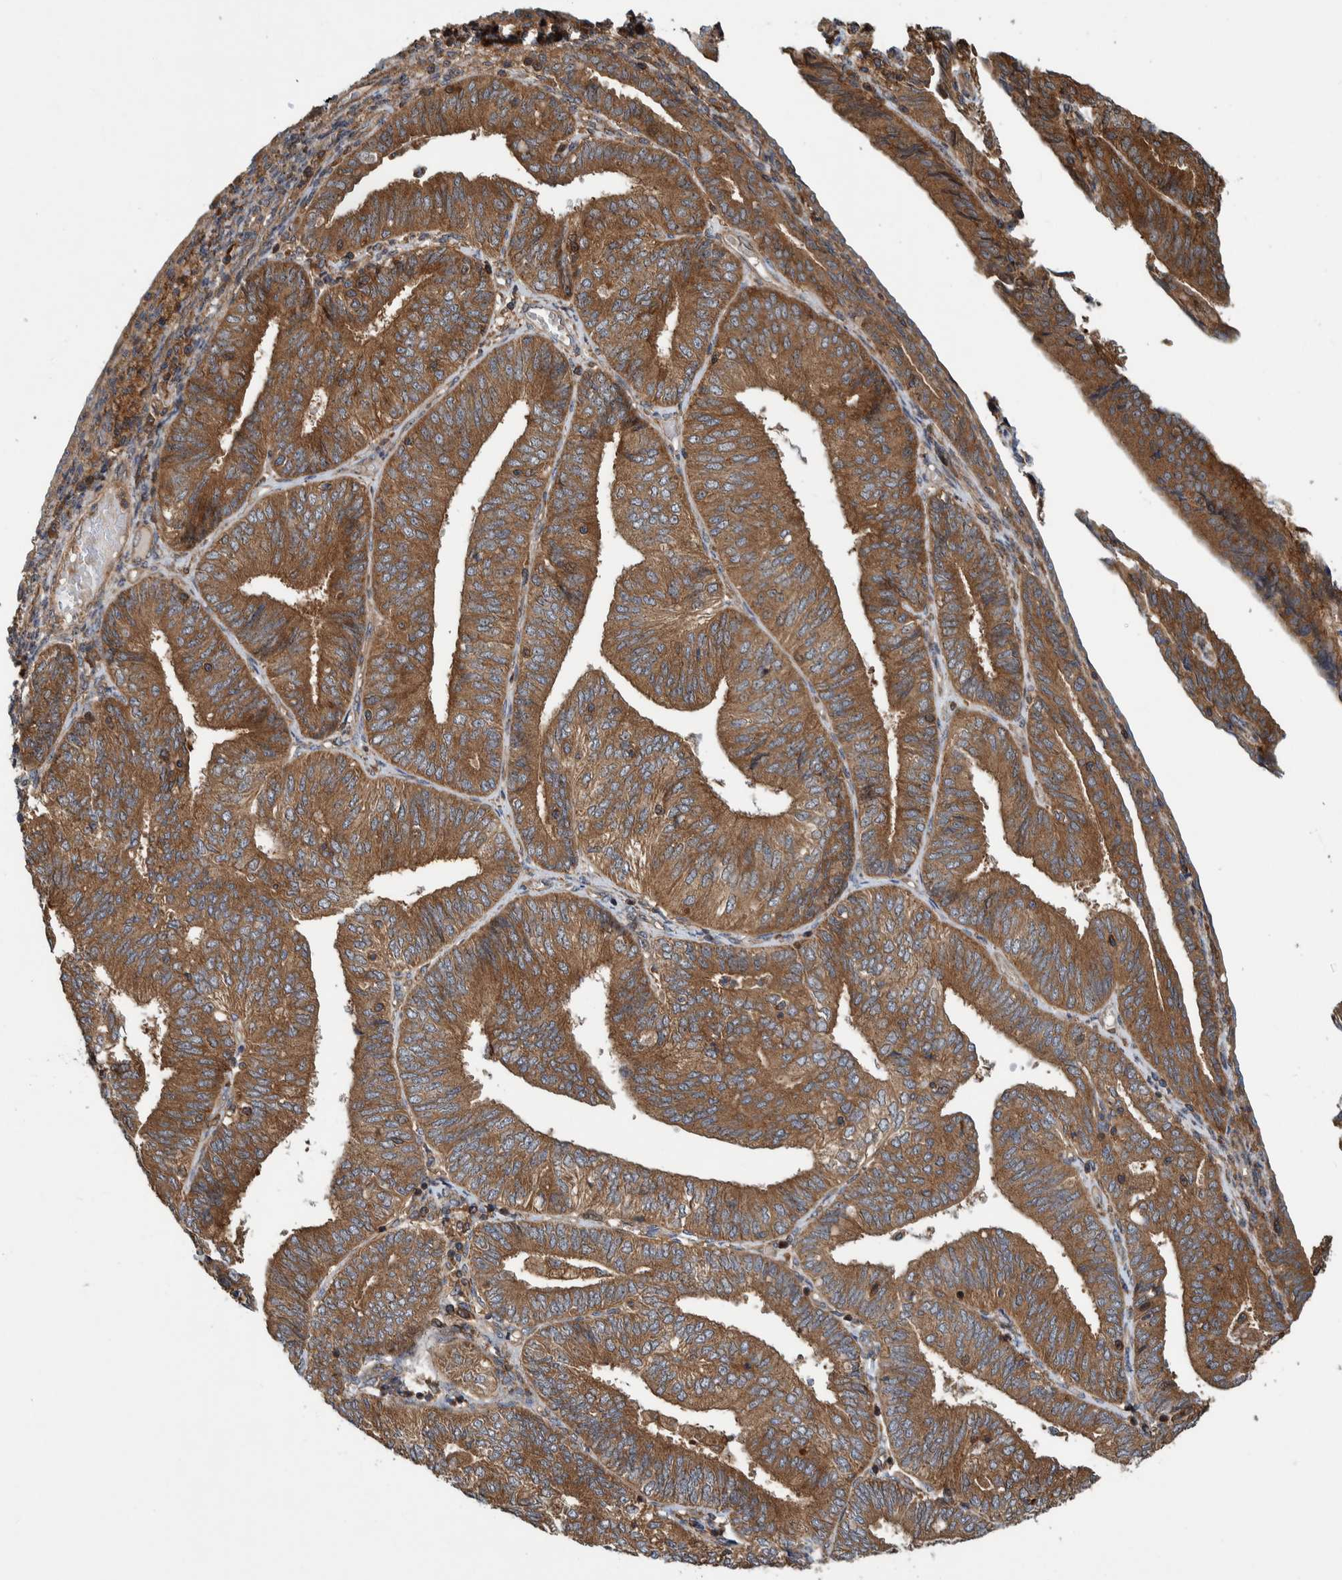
{"staining": {"intensity": "strong", "quantity": ">75%", "location": "cytoplasmic/membranous"}, "tissue": "endometrial cancer", "cell_type": "Tumor cells", "image_type": "cancer", "snomed": [{"axis": "morphology", "description": "Adenocarcinoma, NOS"}, {"axis": "topography", "description": "Endometrium"}], "caption": "Strong cytoplasmic/membranous protein positivity is seen in approximately >75% of tumor cells in adenocarcinoma (endometrial).", "gene": "CCDC57", "patient": {"sex": "female", "age": 58}}